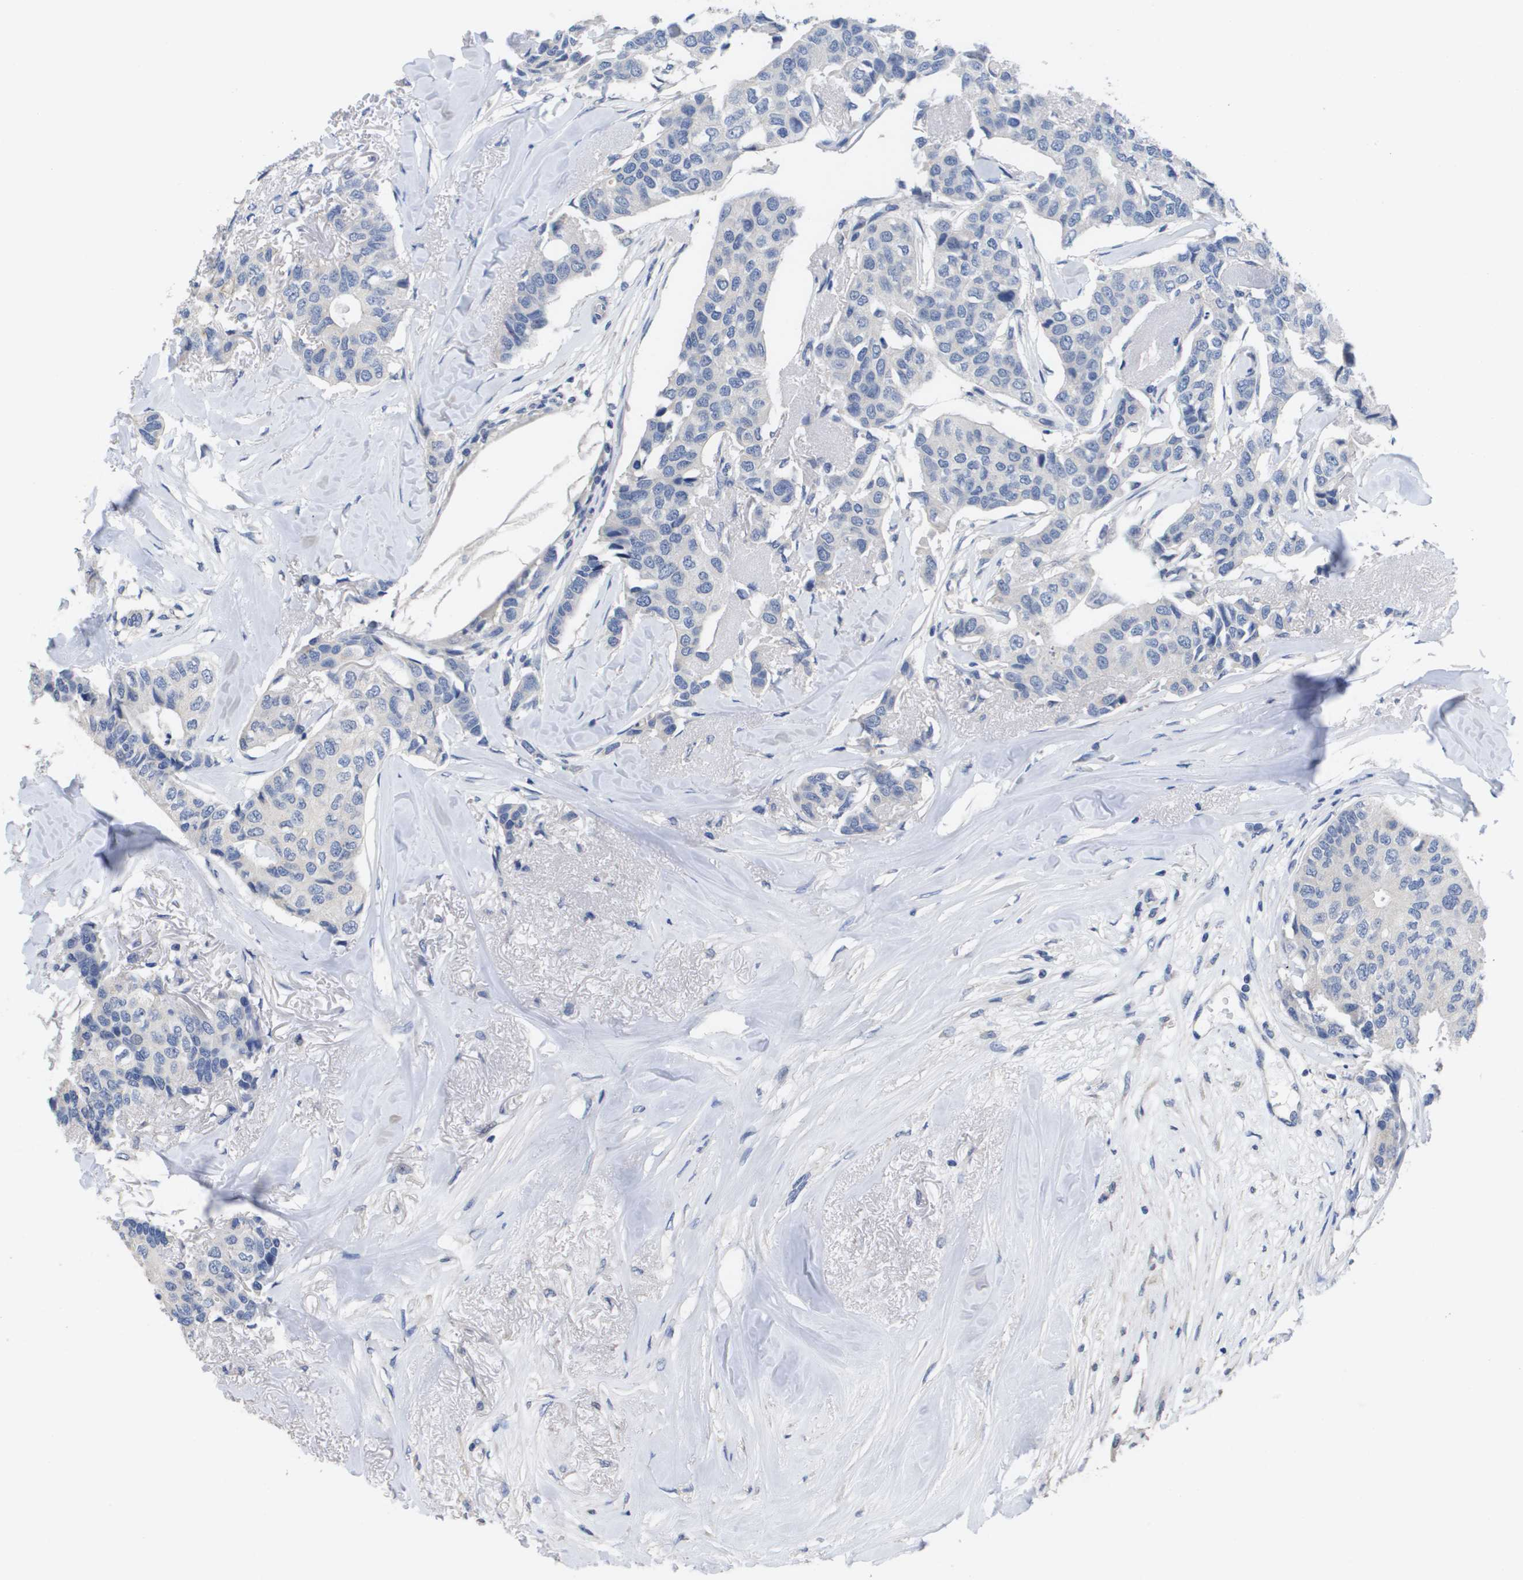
{"staining": {"intensity": "negative", "quantity": "none", "location": "none"}, "tissue": "breast cancer", "cell_type": "Tumor cells", "image_type": "cancer", "snomed": [{"axis": "morphology", "description": "Duct carcinoma"}, {"axis": "topography", "description": "Breast"}], "caption": "The micrograph exhibits no significant expression in tumor cells of breast cancer (intraductal carcinoma). (DAB (3,3'-diaminobenzidine) IHC, high magnification).", "gene": "CA9", "patient": {"sex": "female", "age": 80}}